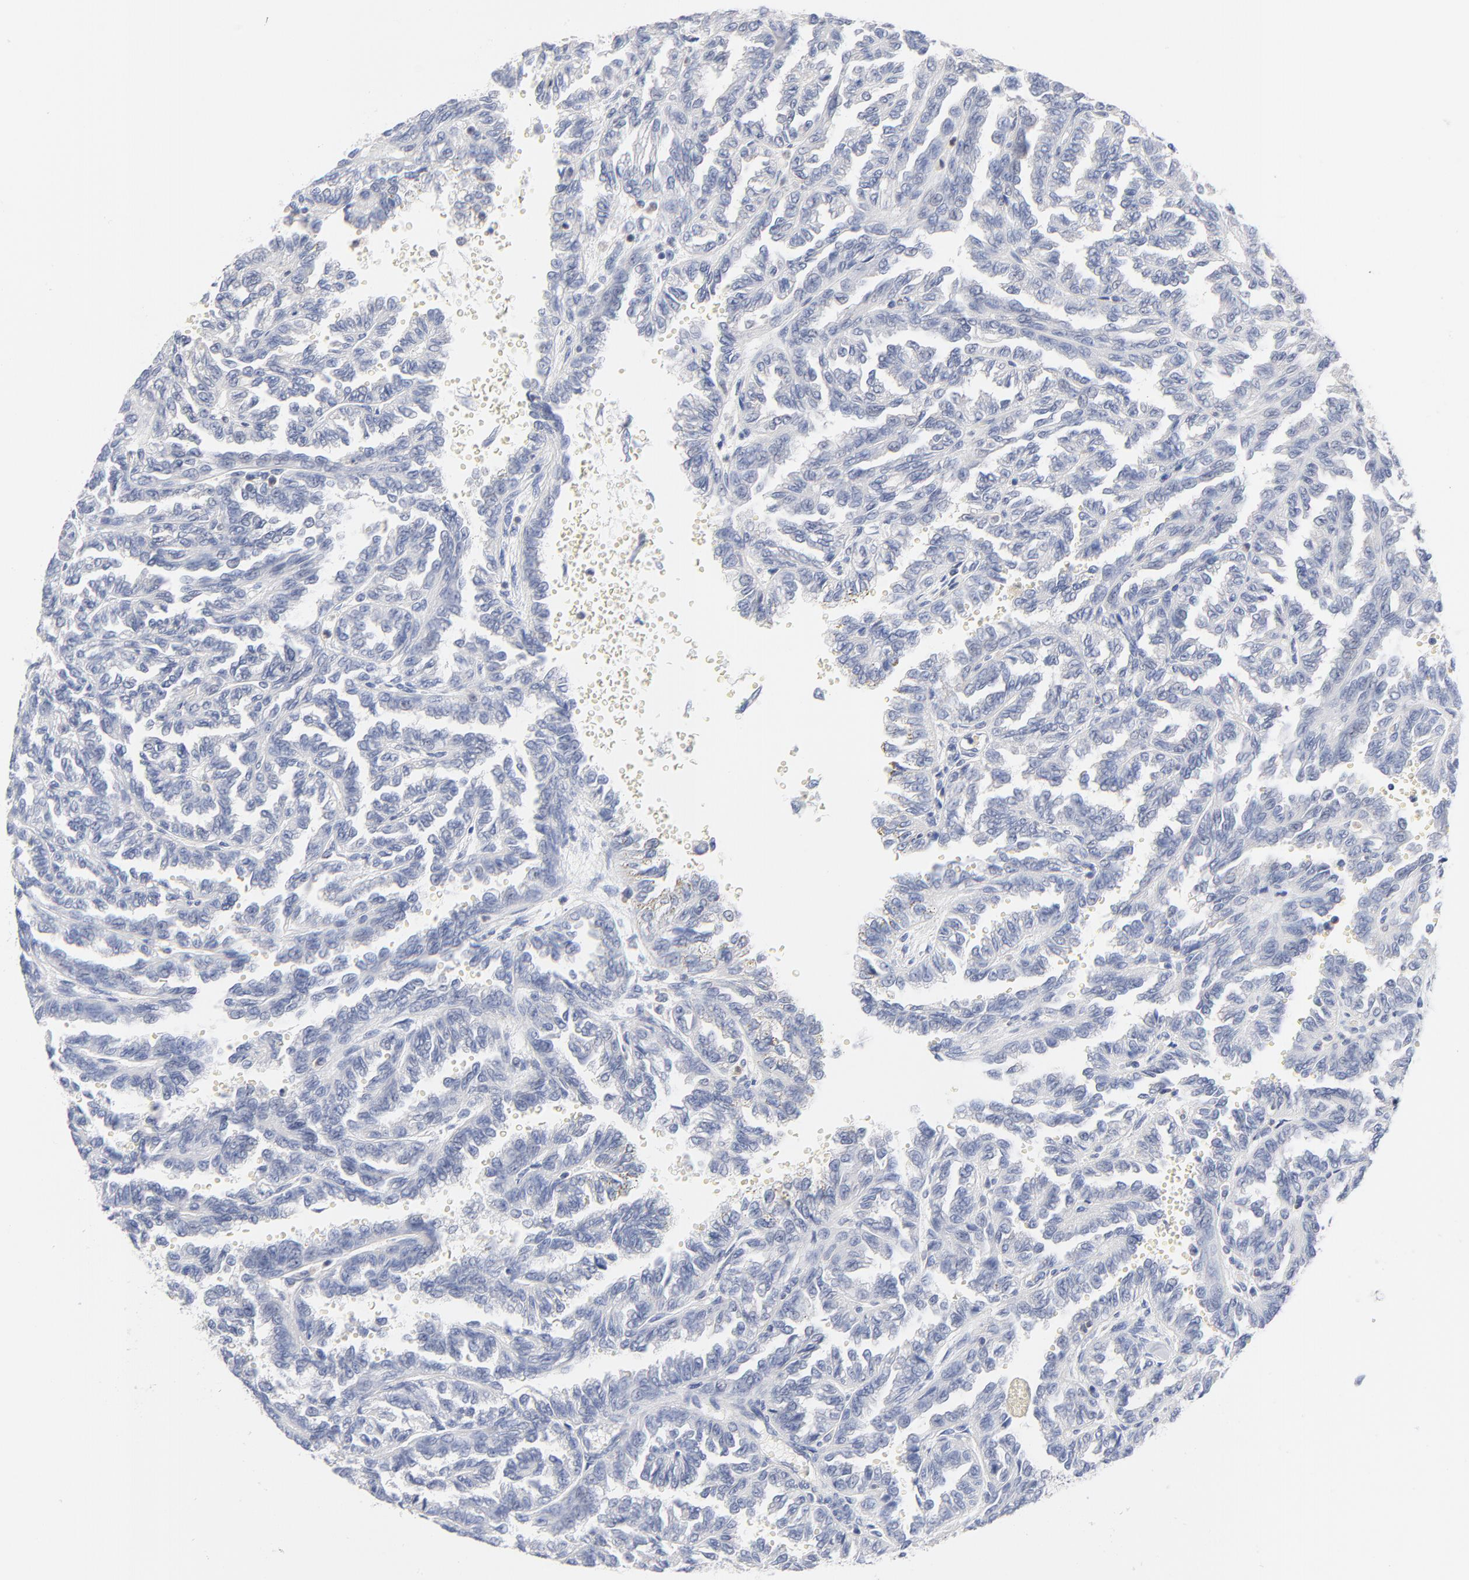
{"staining": {"intensity": "negative", "quantity": "none", "location": "none"}, "tissue": "renal cancer", "cell_type": "Tumor cells", "image_type": "cancer", "snomed": [{"axis": "morphology", "description": "Inflammation, NOS"}, {"axis": "morphology", "description": "Adenocarcinoma, NOS"}, {"axis": "topography", "description": "Kidney"}], "caption": "This histopathology image is of renal adenocarcinoma stained with immunohistochemistry to label a protein in brown with the nuclei are counter-stained blue. There is no staining in tumor cells.", "gene": "CAB39L", "patient": {"sex": "male", "age": 68}}